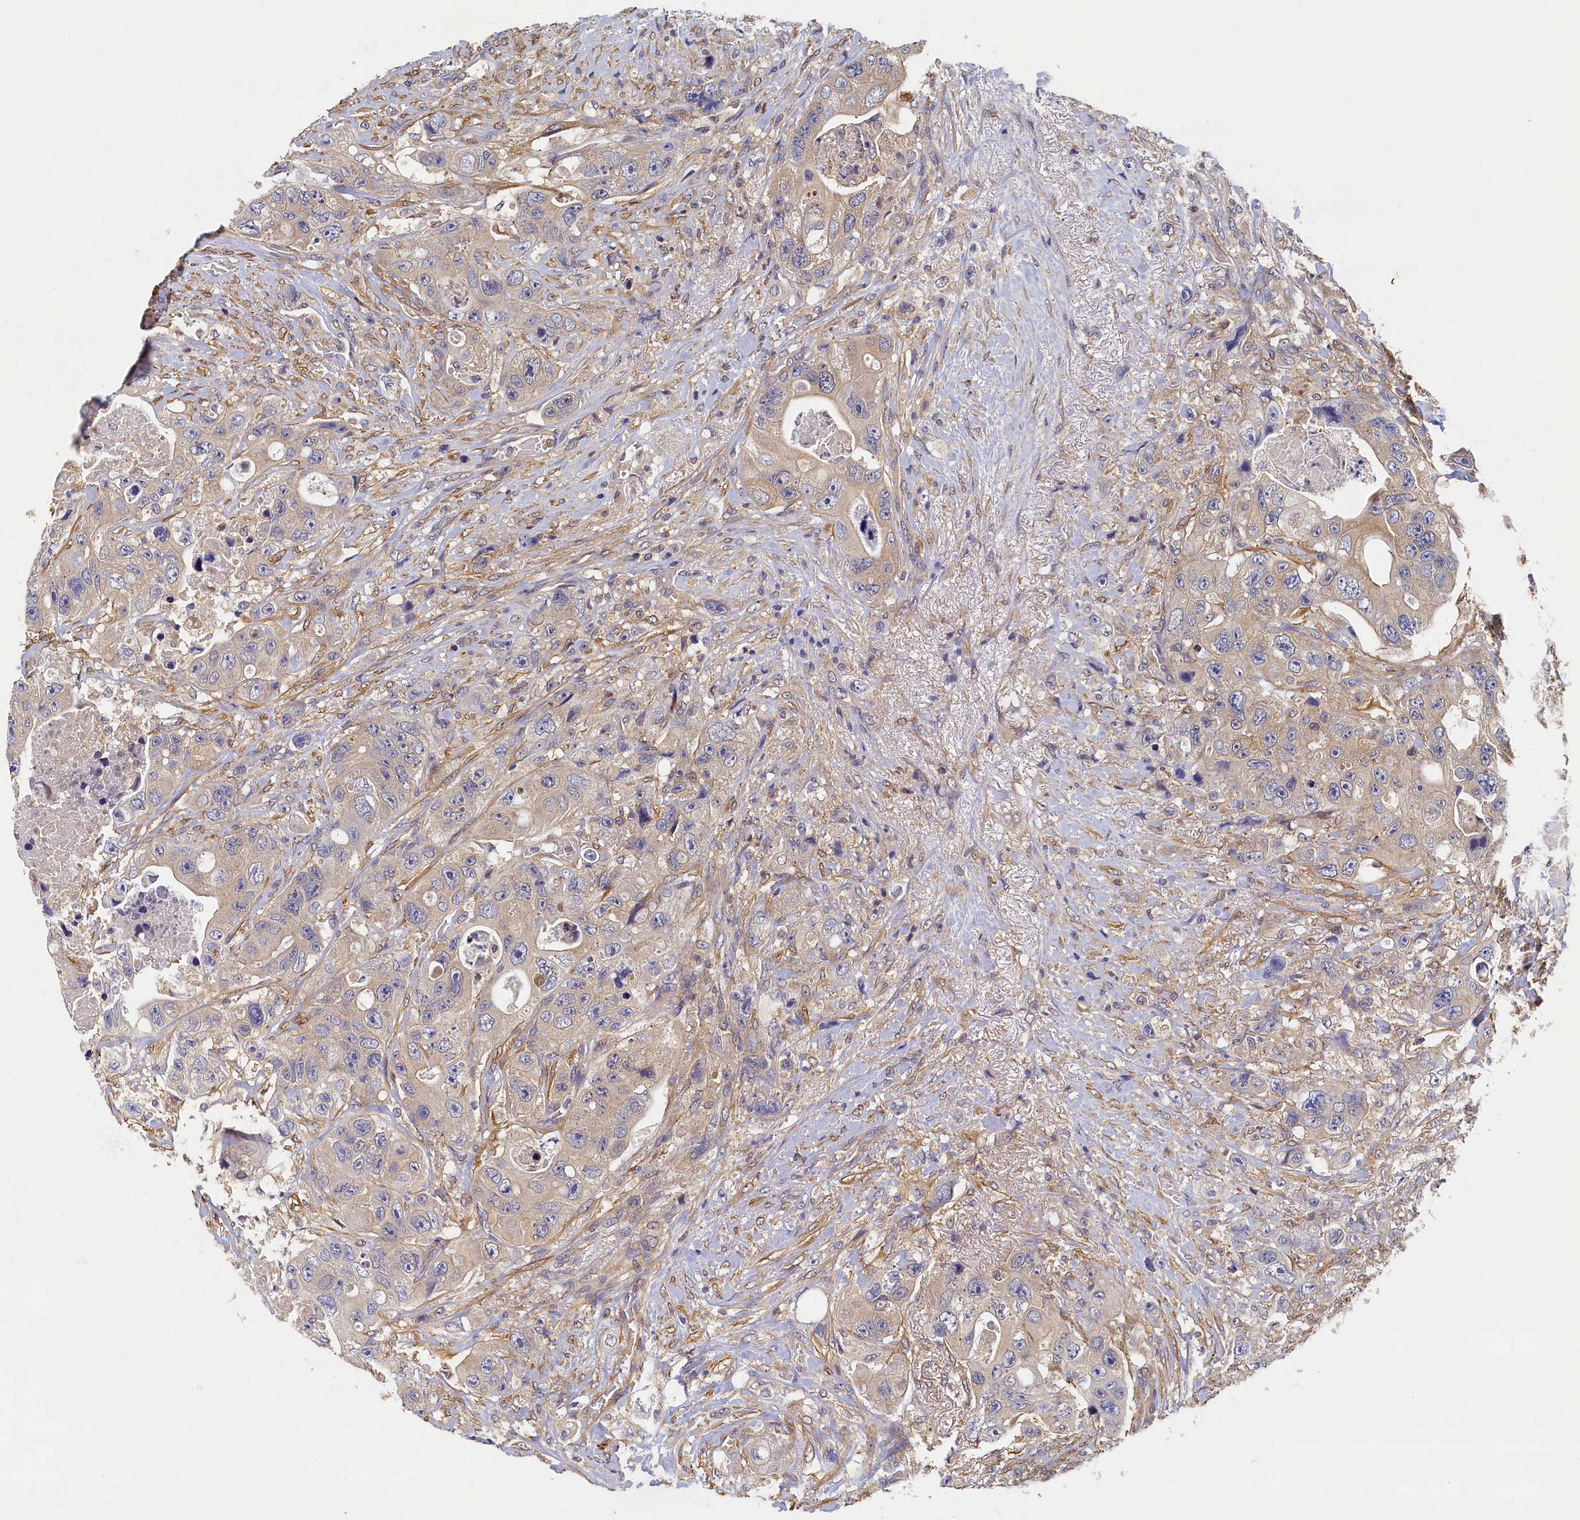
{"staining": {"intensity": "weak", "quantity": "<25%", "location": "cytoplasmic/membranous"}, "tissue": "colorectal cancer", "cell_type": "Tumor cells", "image_type": "cancer", "snomed": [{"axis": "morphology", "description": "Adenocarcinoma, NOS"}, {"axis": "topography", "description": "Colon"}], "caption": "The IHC image has no significant positivity in tumor cells of adenocarcinoma (colorectal) tissue. (DAB immunohistochemistry (IHC) with hematoxylin counter stain).", "gene": "TBCB", "patient": {"sex": "female", "age": 46}}